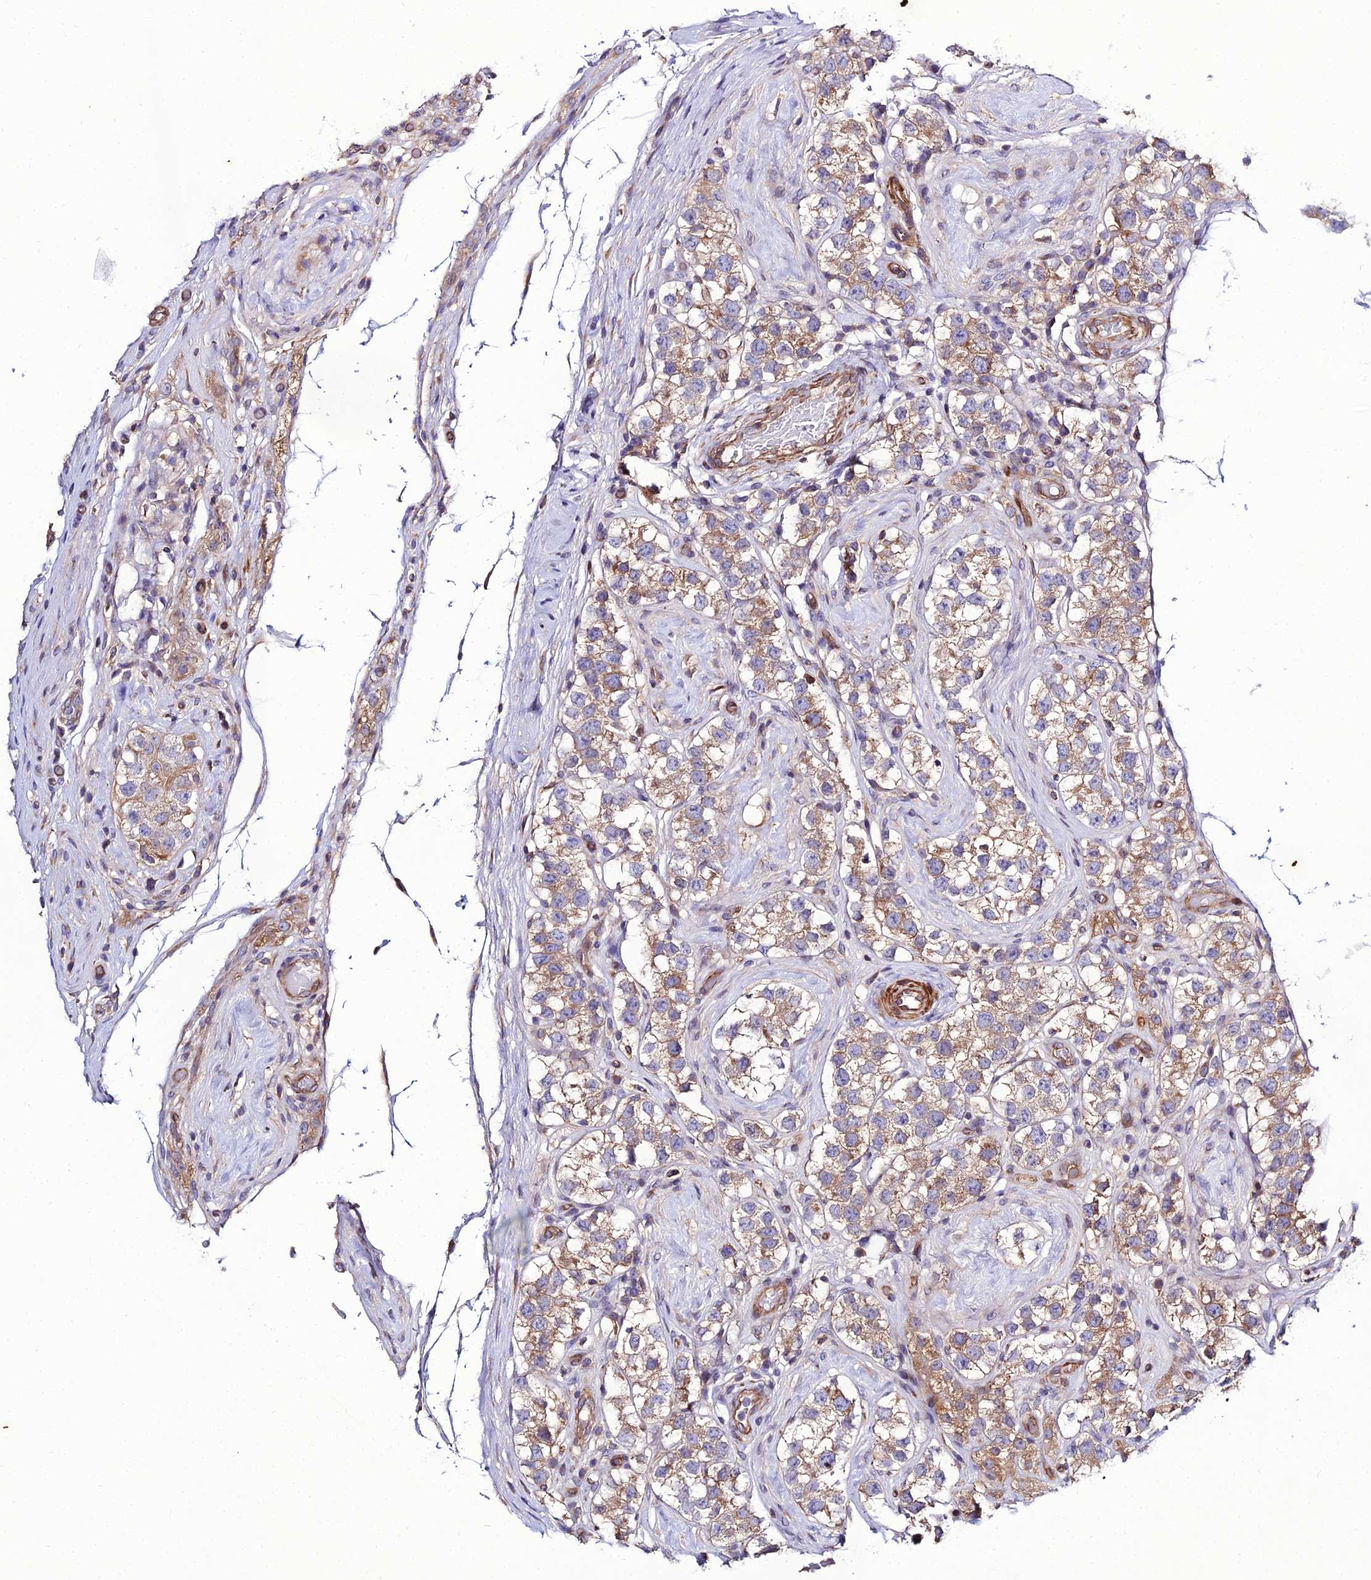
{"staining": {"intensity": "moderate", "quantity": "25%-75%", "location": "cytoplasmic/membranous"}, "tissue": "testis cancer", "cell_type": "Tumor cells", "image_type": "cancer", "snomed": [{"axis": "morphology", "description": "Seminoma, NOS"}, {"axis": "topography", "description": "Testis"}], "caption": "IHC image of human seminoma (testis) stained for a protein (brown), which exhibits medium levels of moderate cytoplasmic/membranous staining in about 25%-75% of tumor cells.", "gene": "ARL6IP1", "patient": {"sex": "male", "age": 34}}